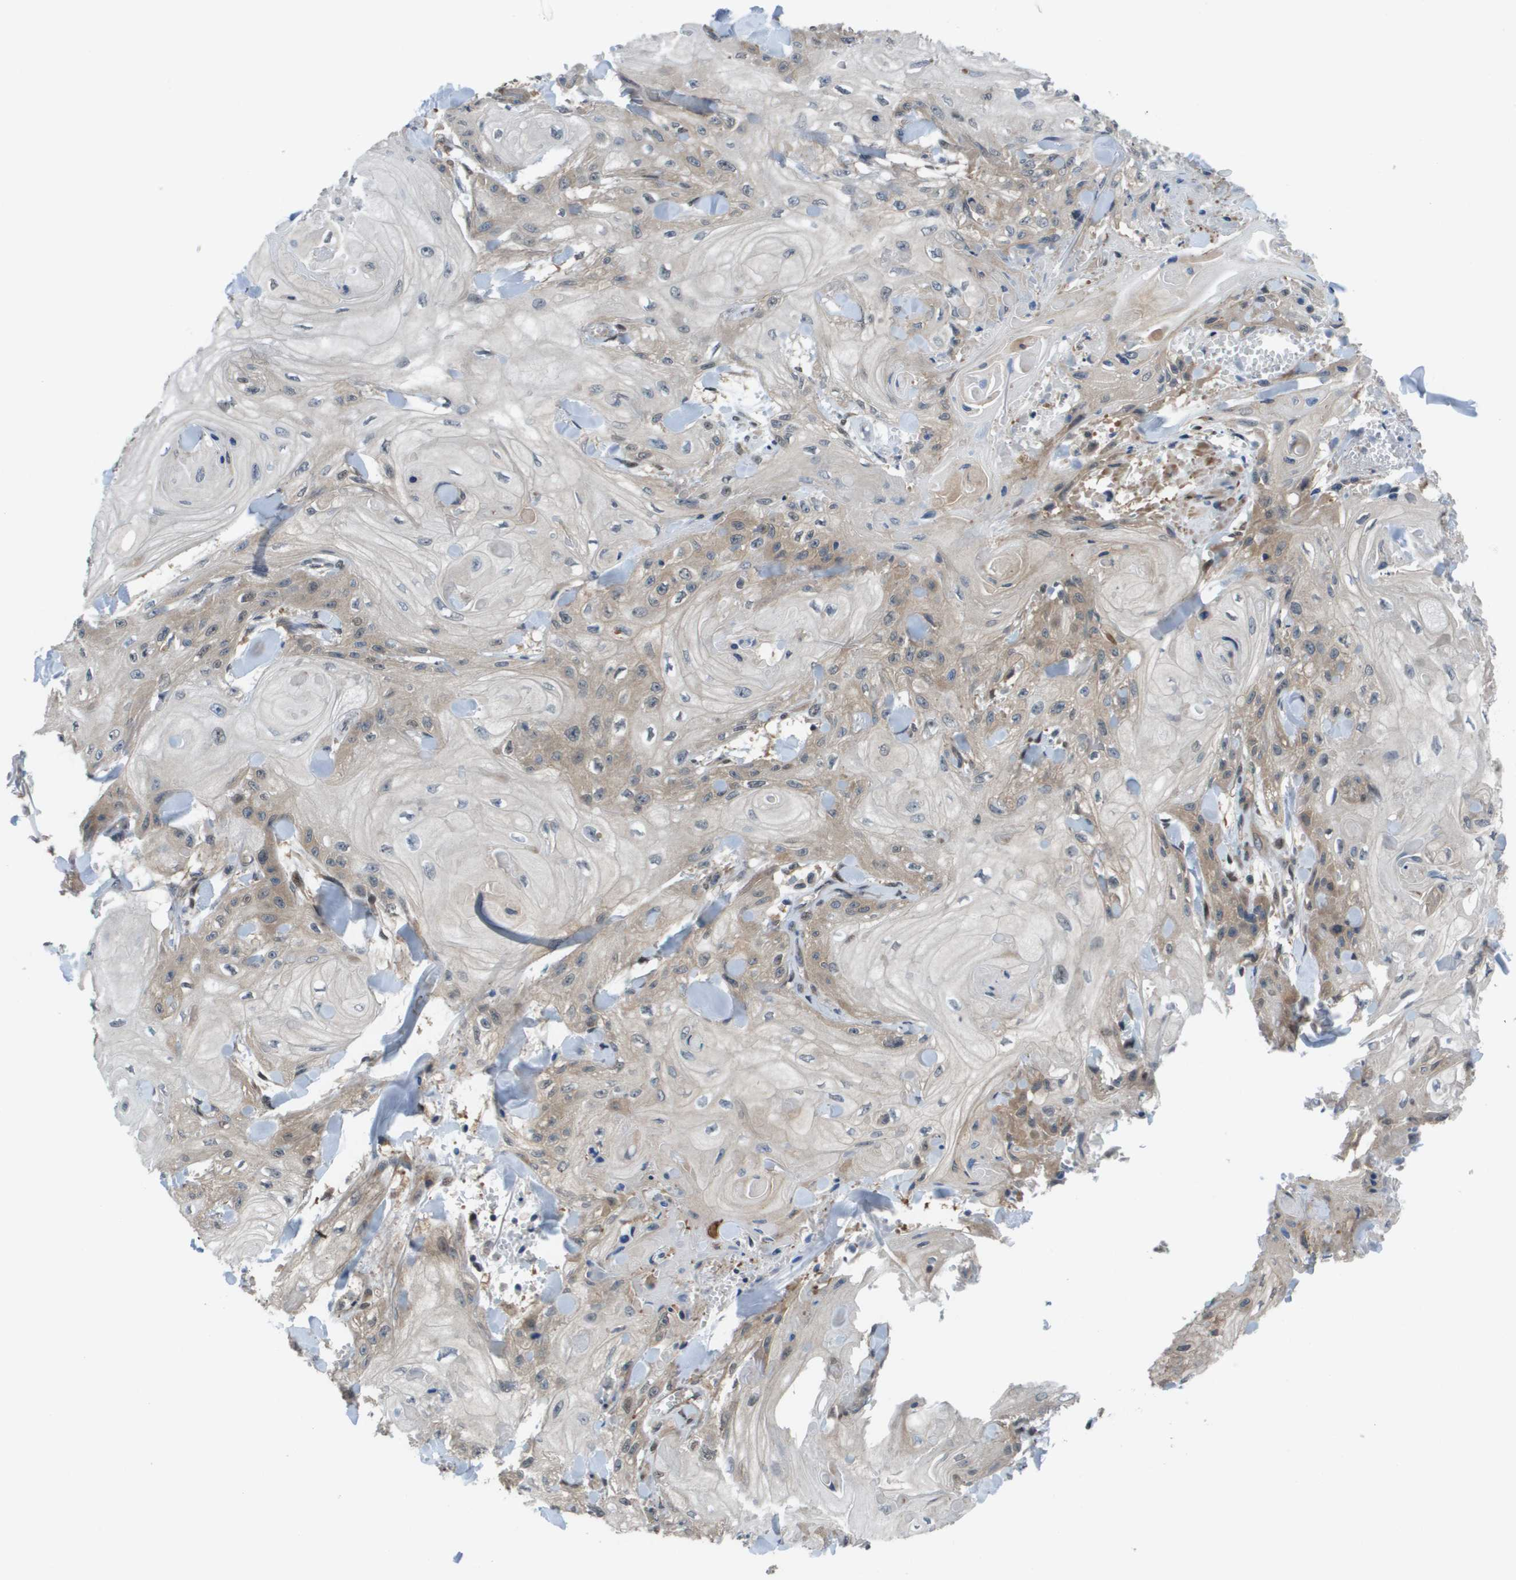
{"staining": {"intensity": "weak", "quantity": "<25%", "location": "cytoplasmic/membranous"}, "tissue": "skin cancer", "cell_type": "Tumor cells", "image_type": "cancer", "snomed": [{"axis": "morphology", "description": "Squamous cell carcinoma, NOS"}, {"axis": "topography", "description": "Skin"}], "caption": "IHC of human skin cancer shows no staining in tumor cells.", "gene": "ENPP5", "patient": {"sex": "male", "age": 74}}